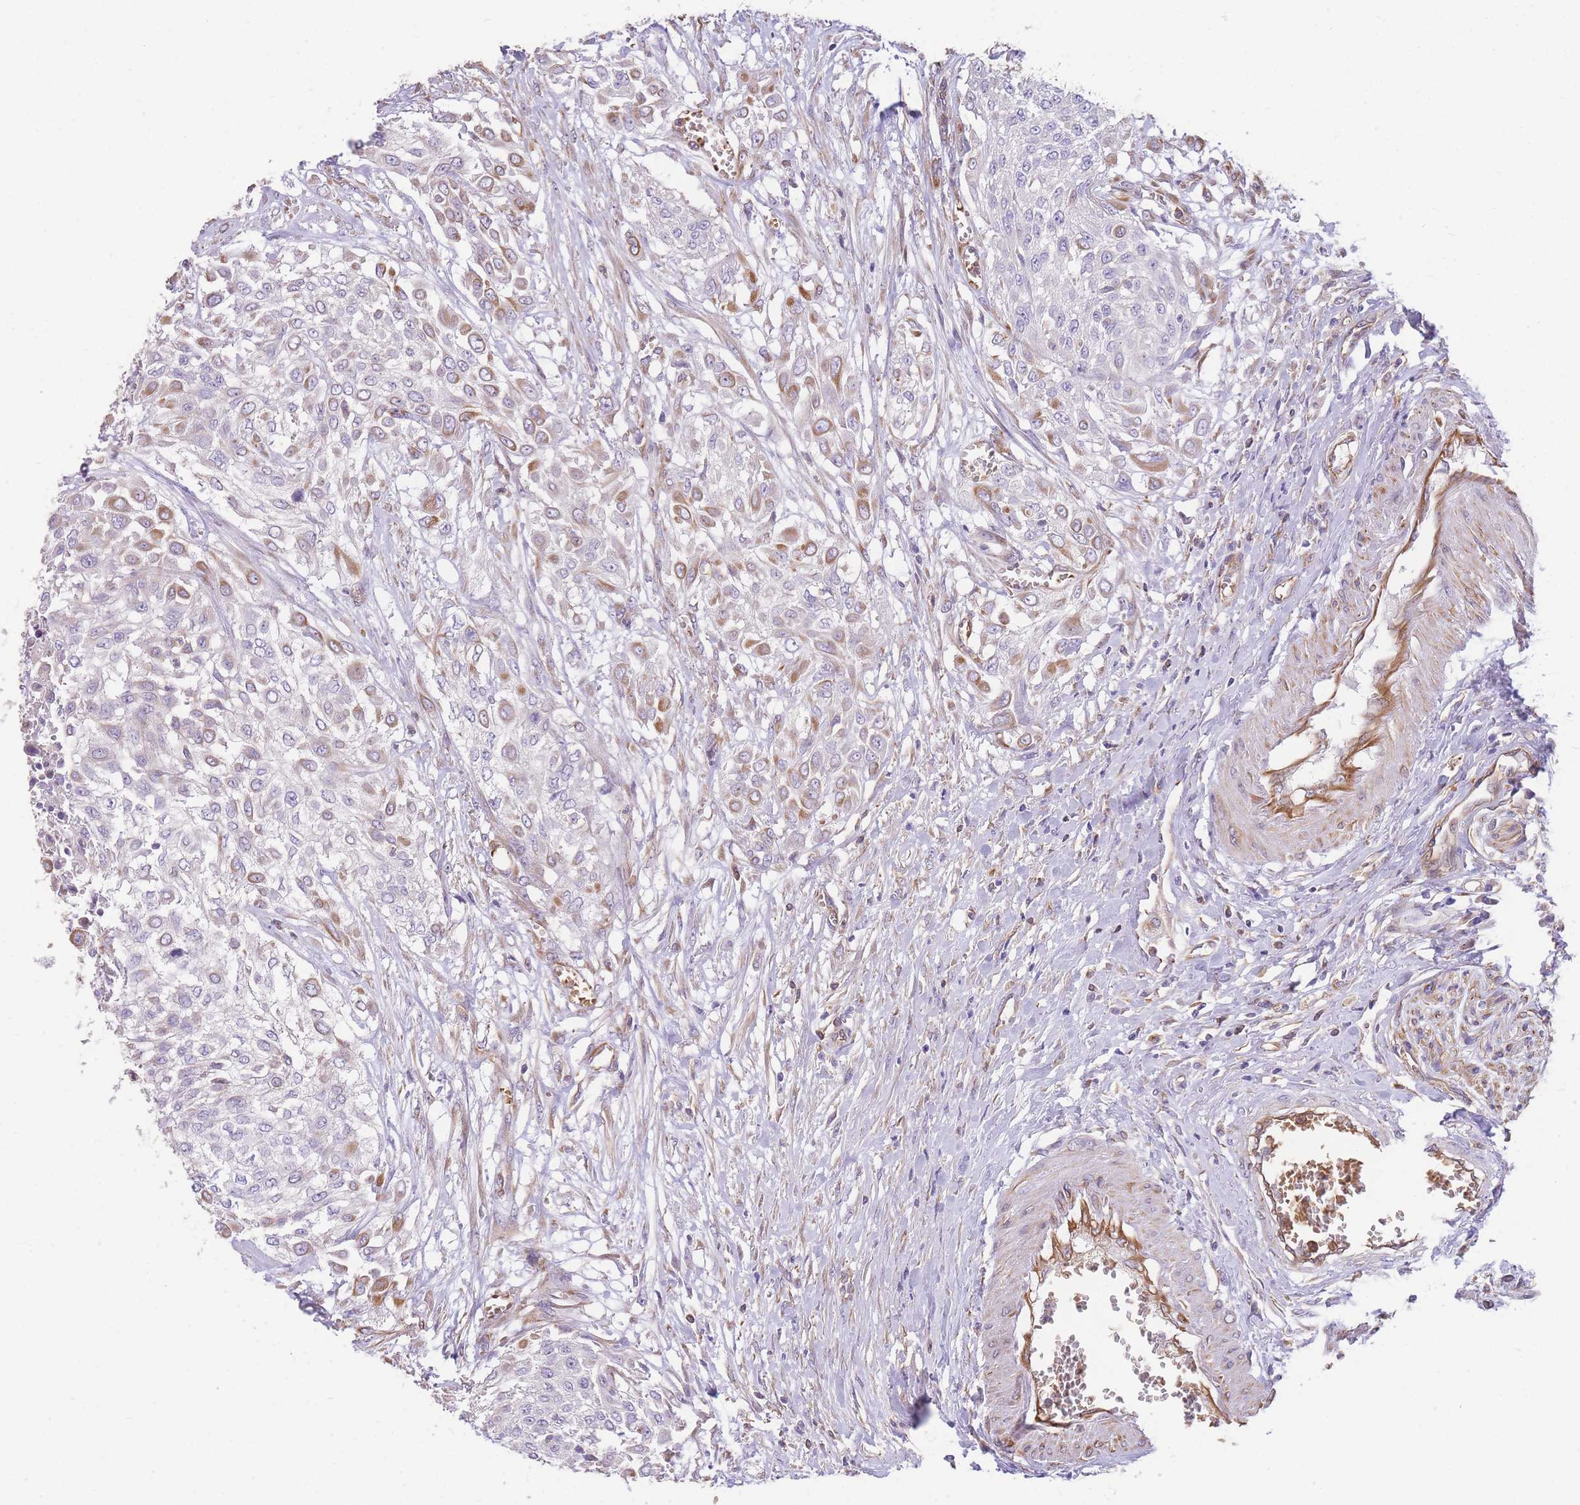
{"staining": {"intensity": "moderate", "quantity": "25%-75%", "location": "cytoplasmic/membranous"}, "tissue": "urothelial cancer", "cell_type": "Tumor cells", "image_type": "cancer", "snomed": [{"axis": "morphology", "description": "Urothelial carcinoma, High grade"}, {"axis": "topography", "description": "Urinary bladder"}], "caption": "Human urothelial carcinoma (high-grade) stained with a brown dye exhibits moderate cytoplasmic/membranous positive positivity in approximately 25%-75% of tumor cells.", "gene": "ANKRD53", "patient": {"sex": "male", "age": 57}}